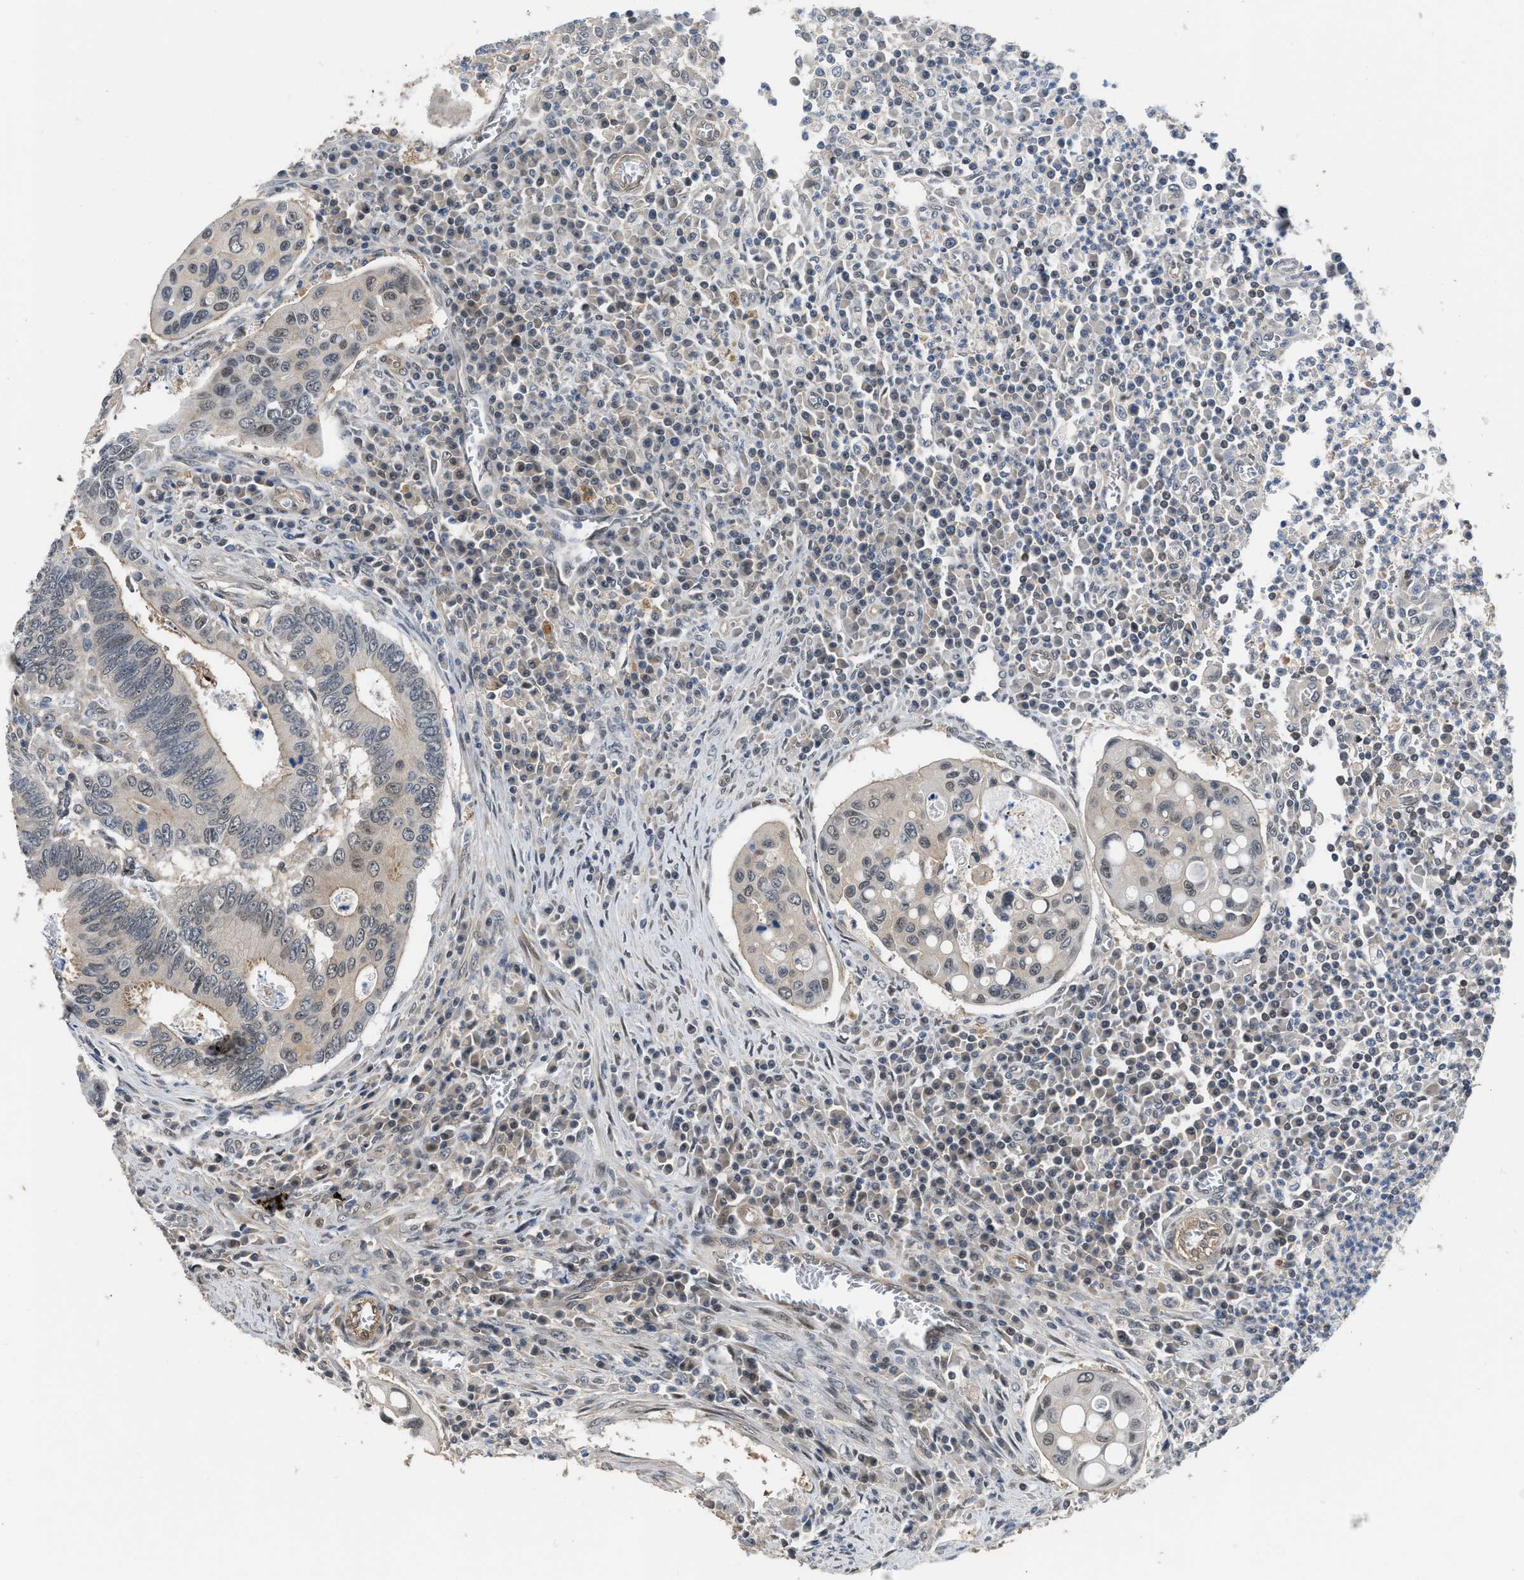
{"staining": {"intensity": "moderate", "quantity": "<25%", "location": "cytoplasmic/membranous,nuclear"}, "tissue": "colorectal cancer", "cell_type": "Tumor cells", "image_type": "cancer", "snomed": [{"axis": "morphology", "description": "Inflammation, NOS"}, {"axis": "morphology", "description": "Adenocarcinoma, NOS"}, {"axis": "topography", "description": "Colon"}], "caption": "Immunohistochemical staining of colorectal cancer (adenocarcinoma) shows low levels of moderate cytoplasmic/membranous and nuclear positivity in about <25% of tumor cells. (brown staining indicates protein expression, while blue staining denotes nuclei).", "gene": "TES", "patient": {"sex": "male", "age": 72}}